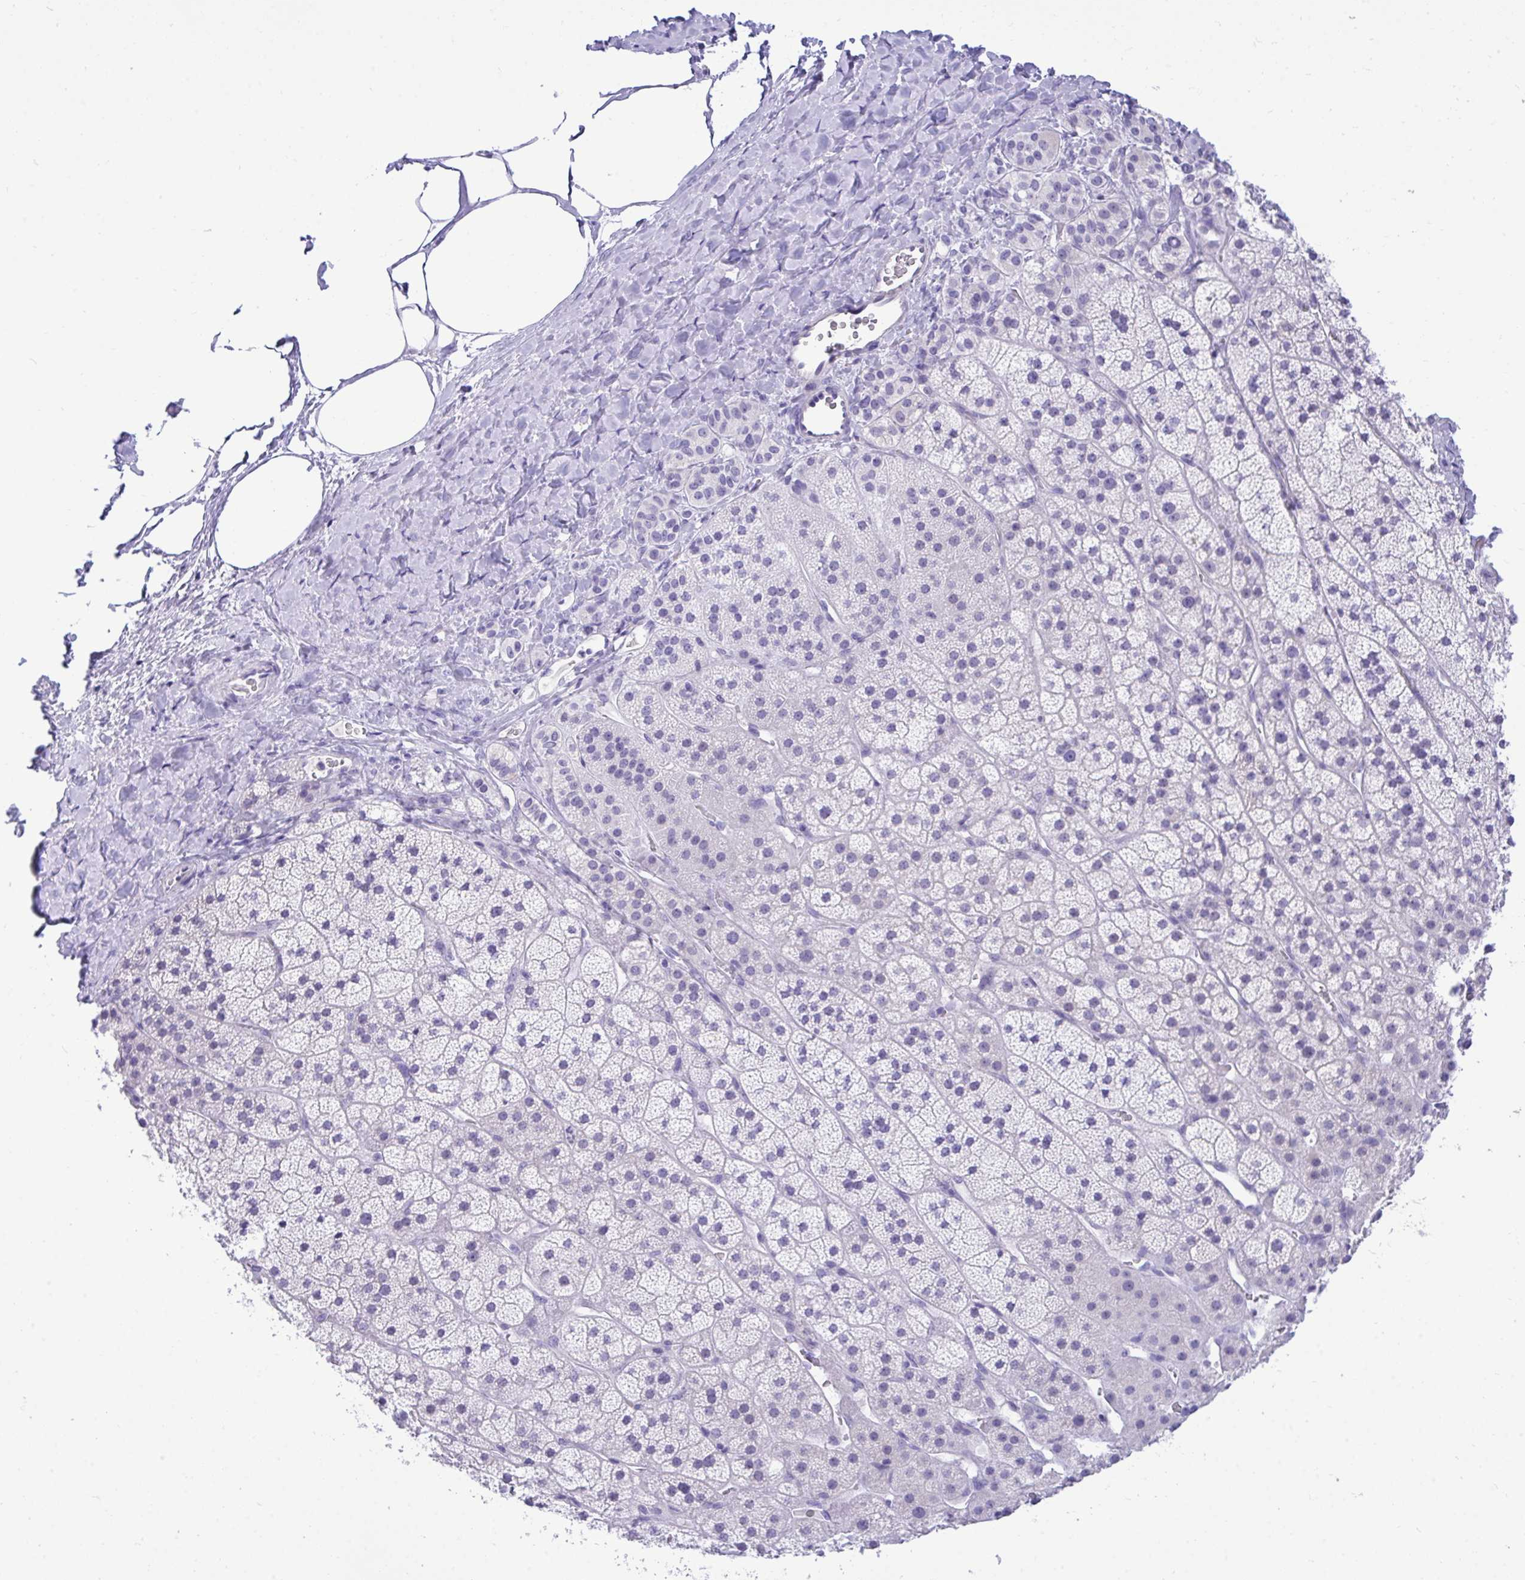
{"staining": {"intensity": "negative", "quantity": "none", "location": "none"}, "tissue": "adrenal gland", "cell_type": "Glandular cells", "image_type": "normal", "snomed": [{"axis": "morphology", "description": "Normal tissue, NOS"}, {"axis": "topography", "description": "Adrenal gland"}], "caption": "Immunohistochemistry photomicrograph of benign adrenal gland: human adrenal gland stained with DAB exhibits no significant protein staining in glandular cells. The staining is performed using DAB (3,3'-diaminobenzidine) brown chromogen with nuclei counter-stained in using hematoxylin.", "gene": "PGM2L1", "patient": {"sex": "male", "age": 57}}